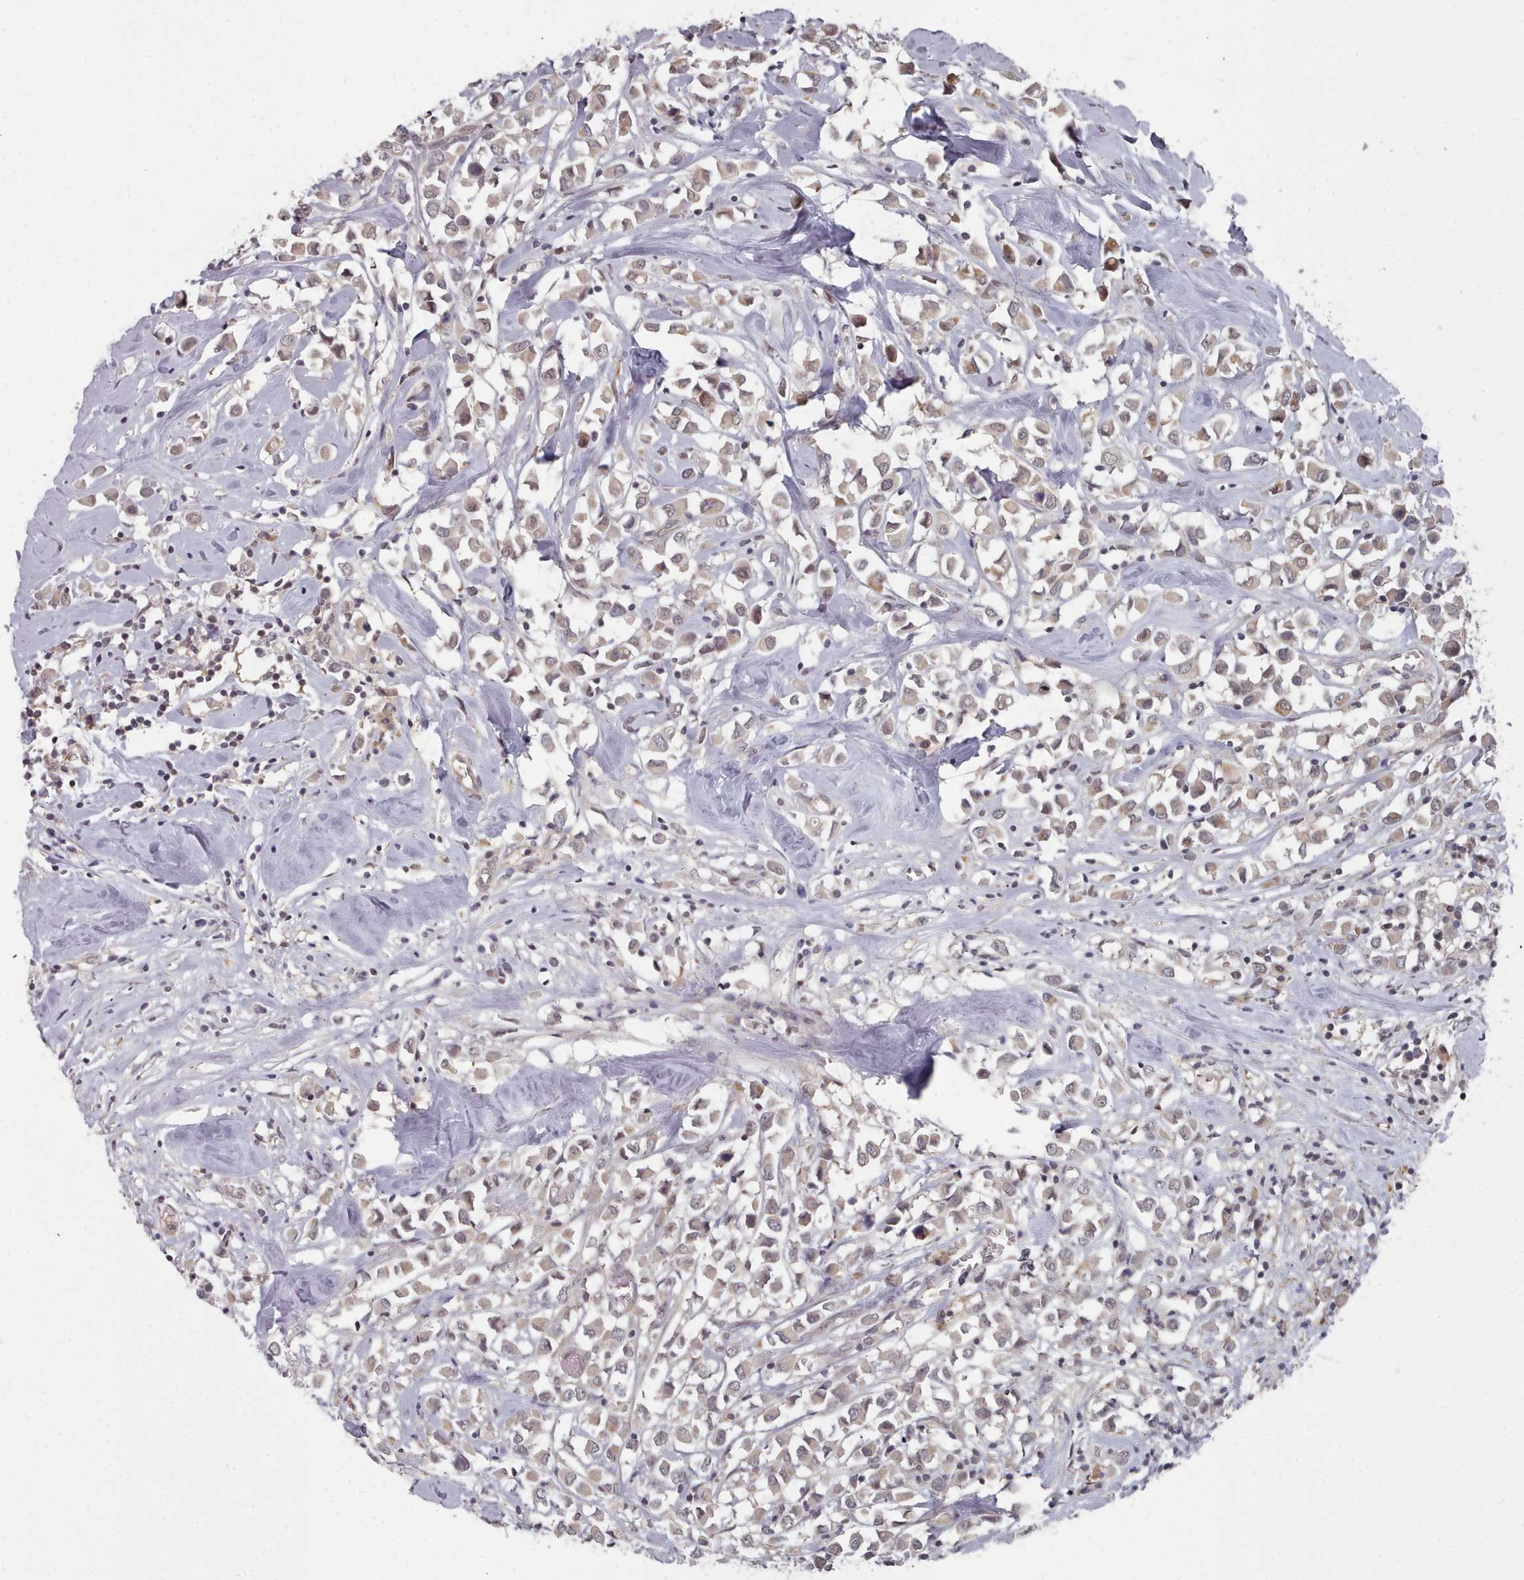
{"staining": {"intensity": "weak", "quantity": ">75%", "location": "cytoplasmic/membranous"}, "tissue": "breast cancer", "cell_type": "Tumor cells", "image_type": "cancer", "snomed": [{"axis": "morphology", "description": "Duct carcinoma"}, {"axis": "topography", "description": "Breast"}], "caption": "A photomicrograph showing weak cytoplasmic/membranous staining in approximately >75% of tumor cells in breast cancer, as visualized by brown immunohistochemical staining.", "gene": "HYAL3", "patient": {"sex": "female", "age": 61}}